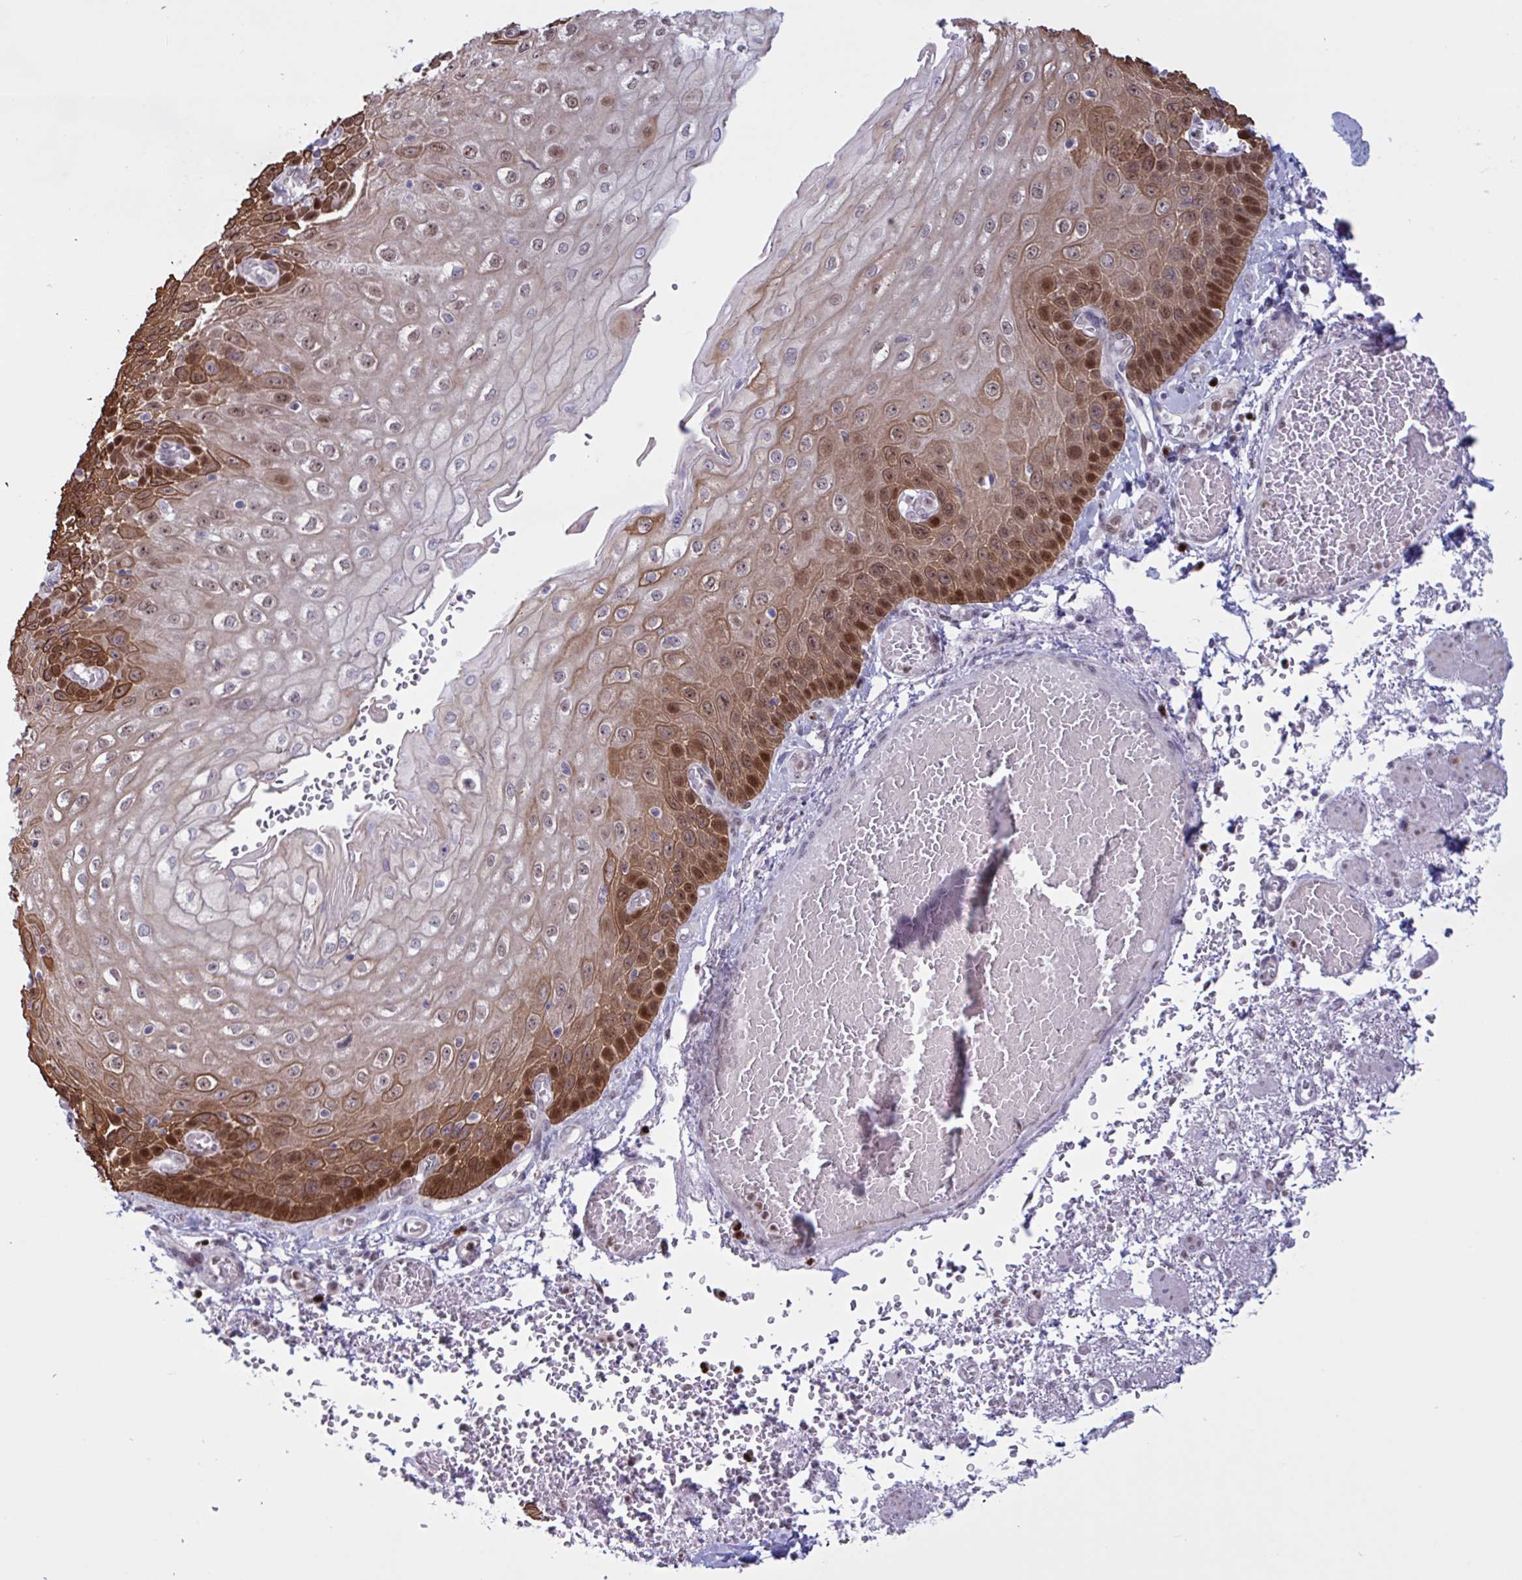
{"staining": {"intensity": "moderate", "quantity": "25%-75%", "location": "cytoplasmic/membranous,nuclear"}, "tissue": "esophagus", "cell_type": "Squamous epithelial cells", "image_type": "normal", "snomed": [{"axis": "morphology", "description": "Normal tissue, NOS"}, {"axis": "morphology", "description": "Adenocarcinoma, NOS"}, {"axis": "topography", "description": "Esophagus"}], "caption": "Human esophagus stained with a protein marker exhibits moderate staining in squamous epithelial cells.", "gene": "PRMT6", "patient": {"sex": "male", "age": 81}}